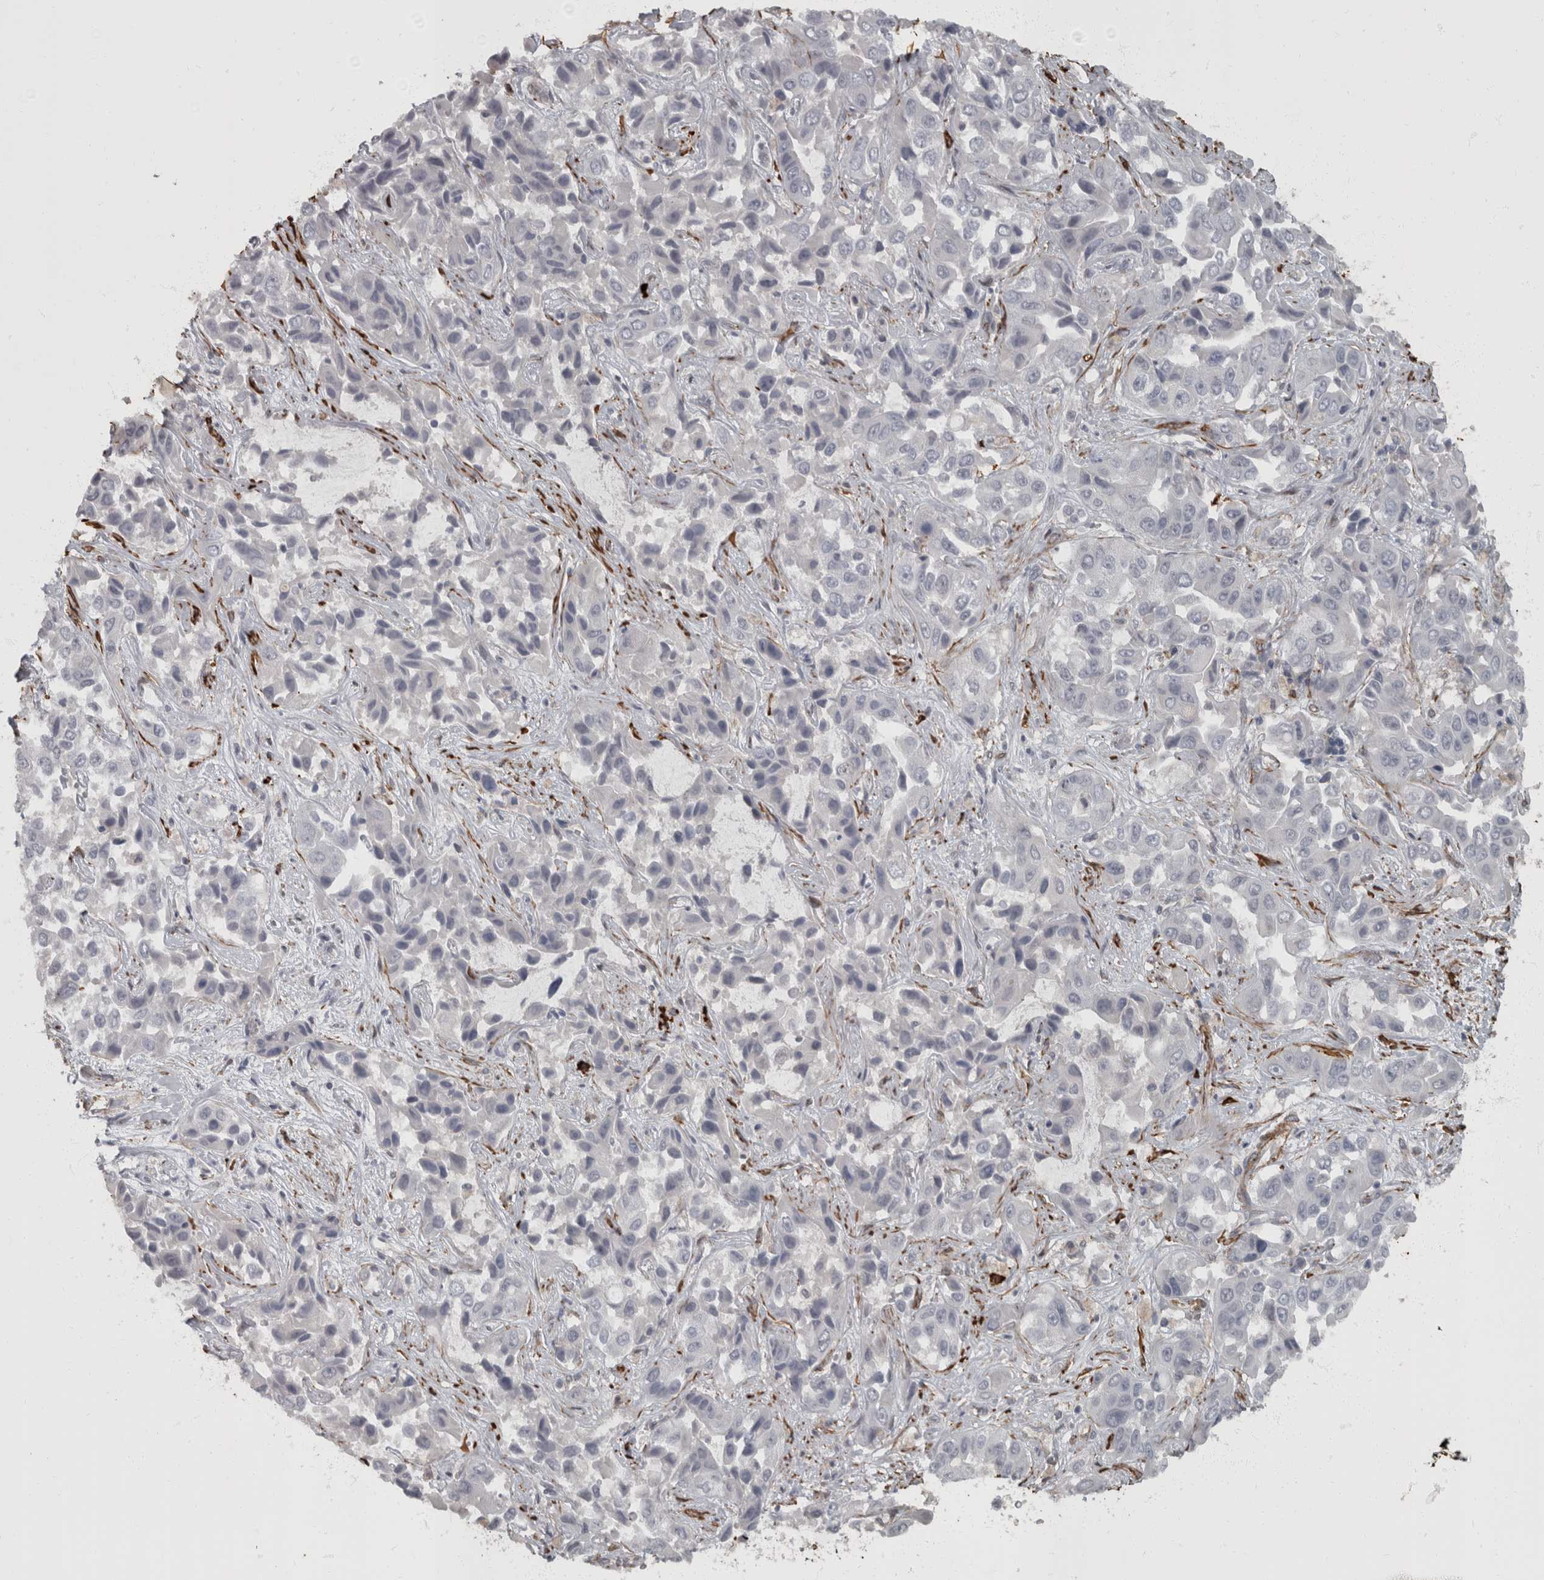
{"staining": {"intensity": "negative", "quantity": "none", "location": "none"}, "tissue": "liver cancer", "cell_type": "Tumor cells", "image_type": "cancer", "snomed": [{"axis": "morphology", "description": "Cholangiocarcinoma"}, {"axis": "topography", "description": "Liver"}], "caption": "Tumor cells show no significant protein expression in cholangiocarcinoma (liver). (DAB (3,3'-diaminobenzidine) IHC visualized using brightfield microscopy, high magnification).", "gene": "MASTL", "patient": {"sex": "female", "age": 52}}